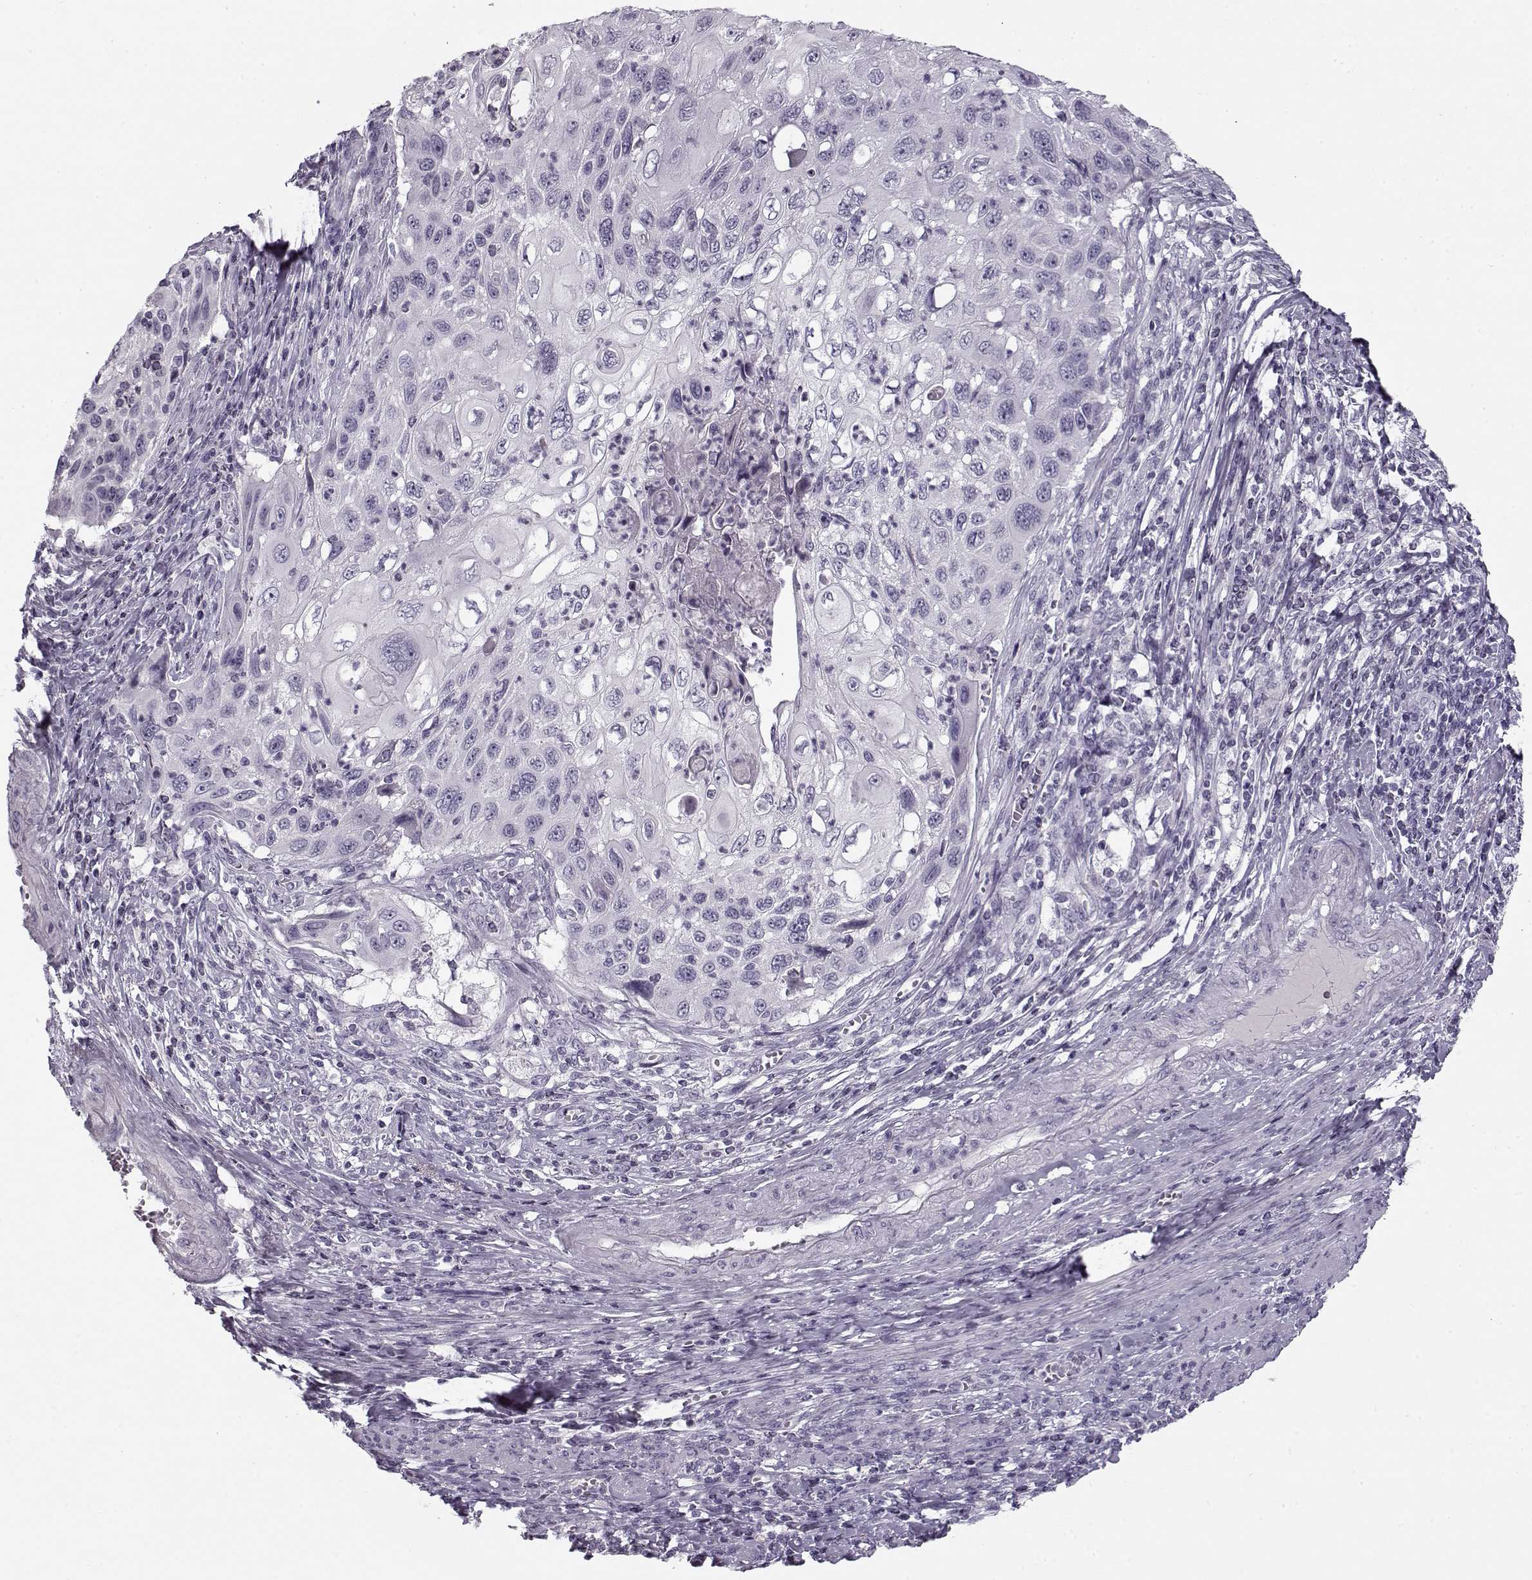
{"staining": {"intensity": "negative", "quantity": "none", "location": "none"}, "tissue": "cervical cancer", "cell_type": "Tumor cells", "image_type": "cancer", "snomed": [{"axis": "morphology", "description": "Squamous cell carcinoma, NOS"}, {"axis": "topography", "description": "Cervix"}], "caption": "There is no significant staining in tumor cells of cervical cancer.", "gene": "PNMT", "patient": {"sex": "female", "age": 70}}